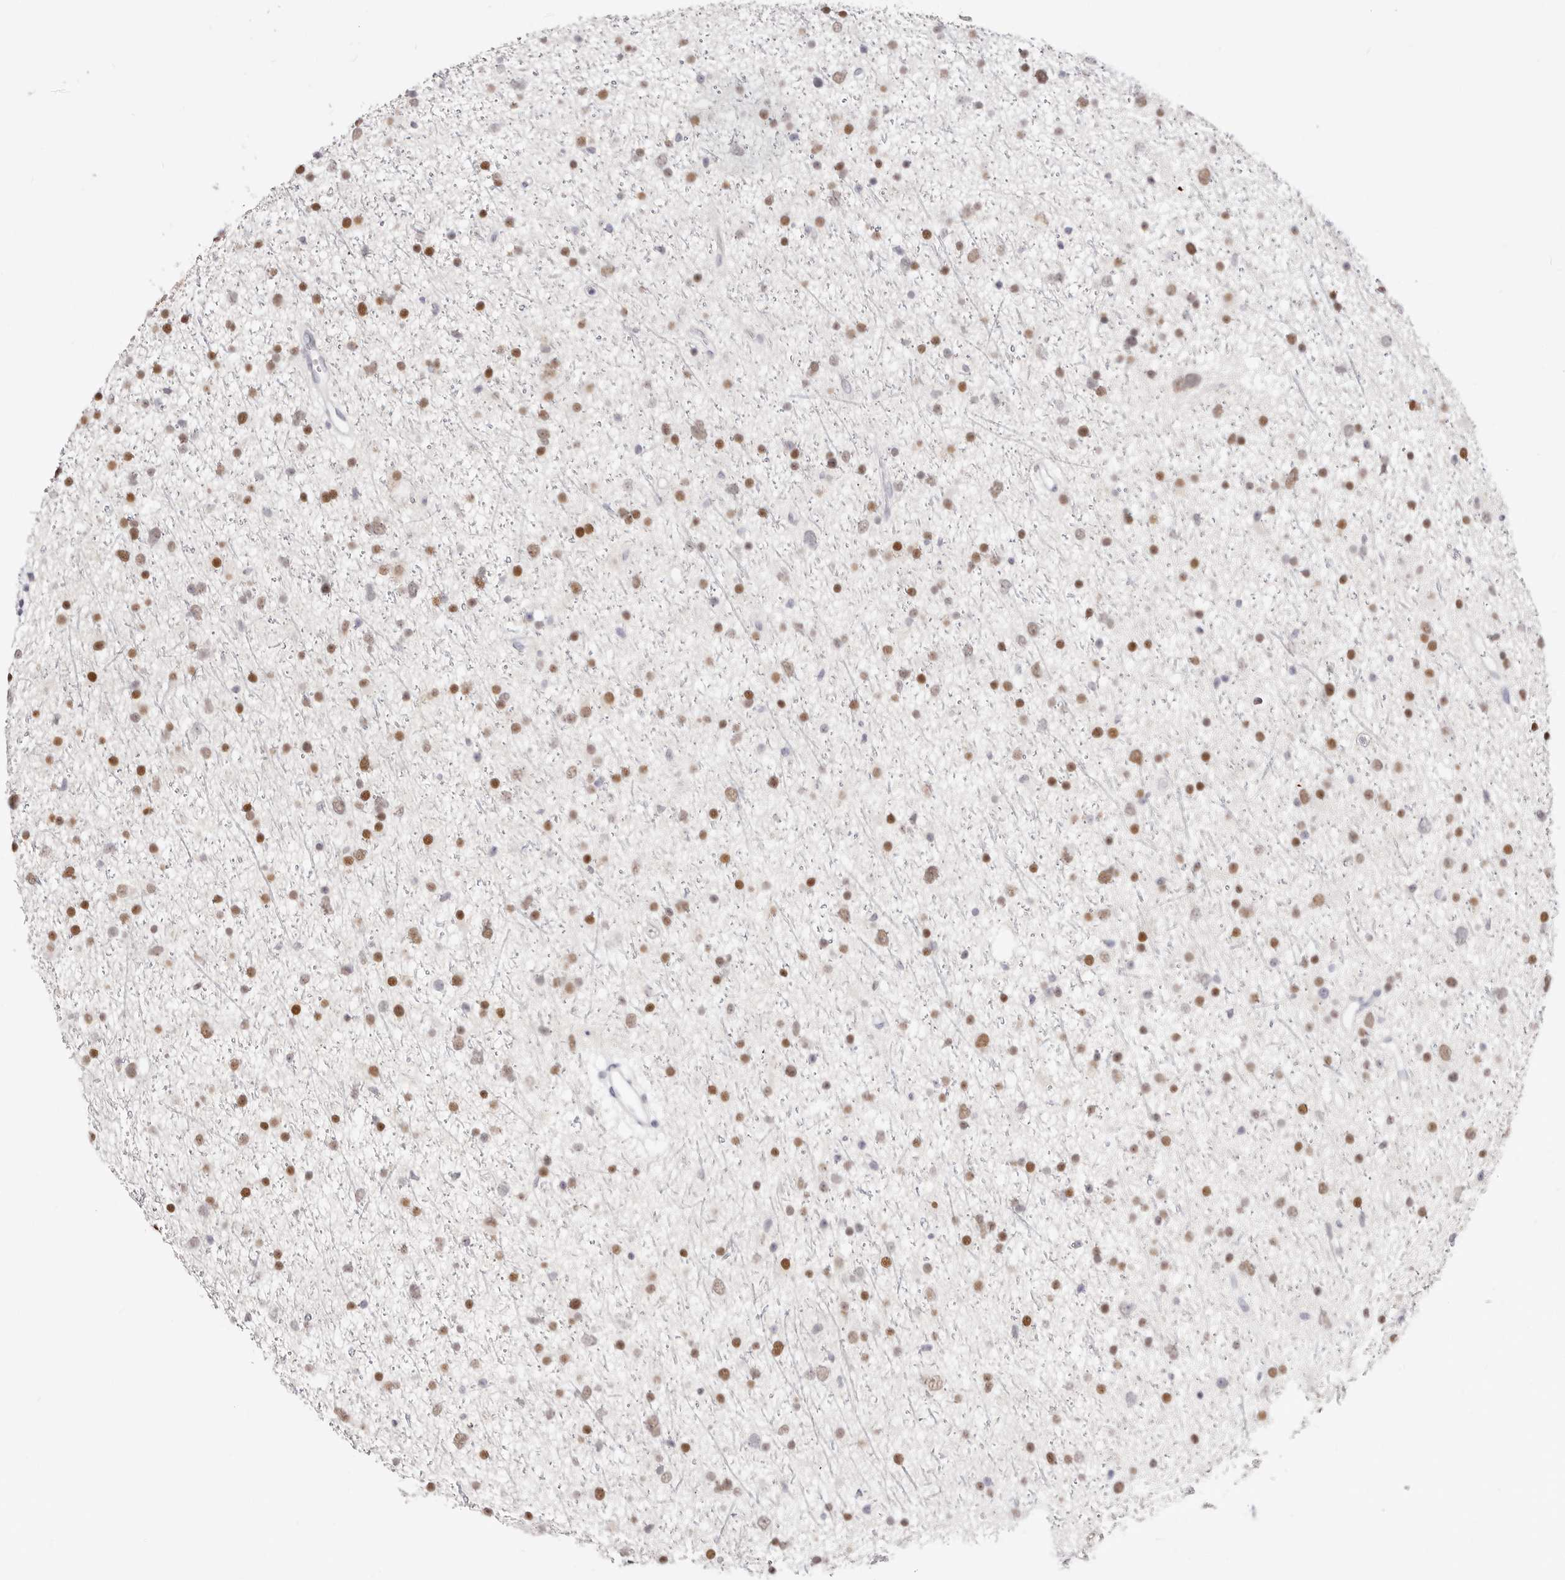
{"staining": {"intensity": "strong", "quantity": "25%-75%", "location": "nuclear"}, "tissue": "glioma", "cell_type": "Tumor cells", "image_type": "cancer", "snomed": [{"axis": "morphology", "description": "Glioma, malignant, Low grade"}, {"axis": "topography", "description": "Cerebral cortex"}], "caption": "This is an image of IHC staining of glioma, which shows strong expression in the nuclear of tumor cells.", "gene": "TKT", "patient": {"sex": "female", "age": 39}}